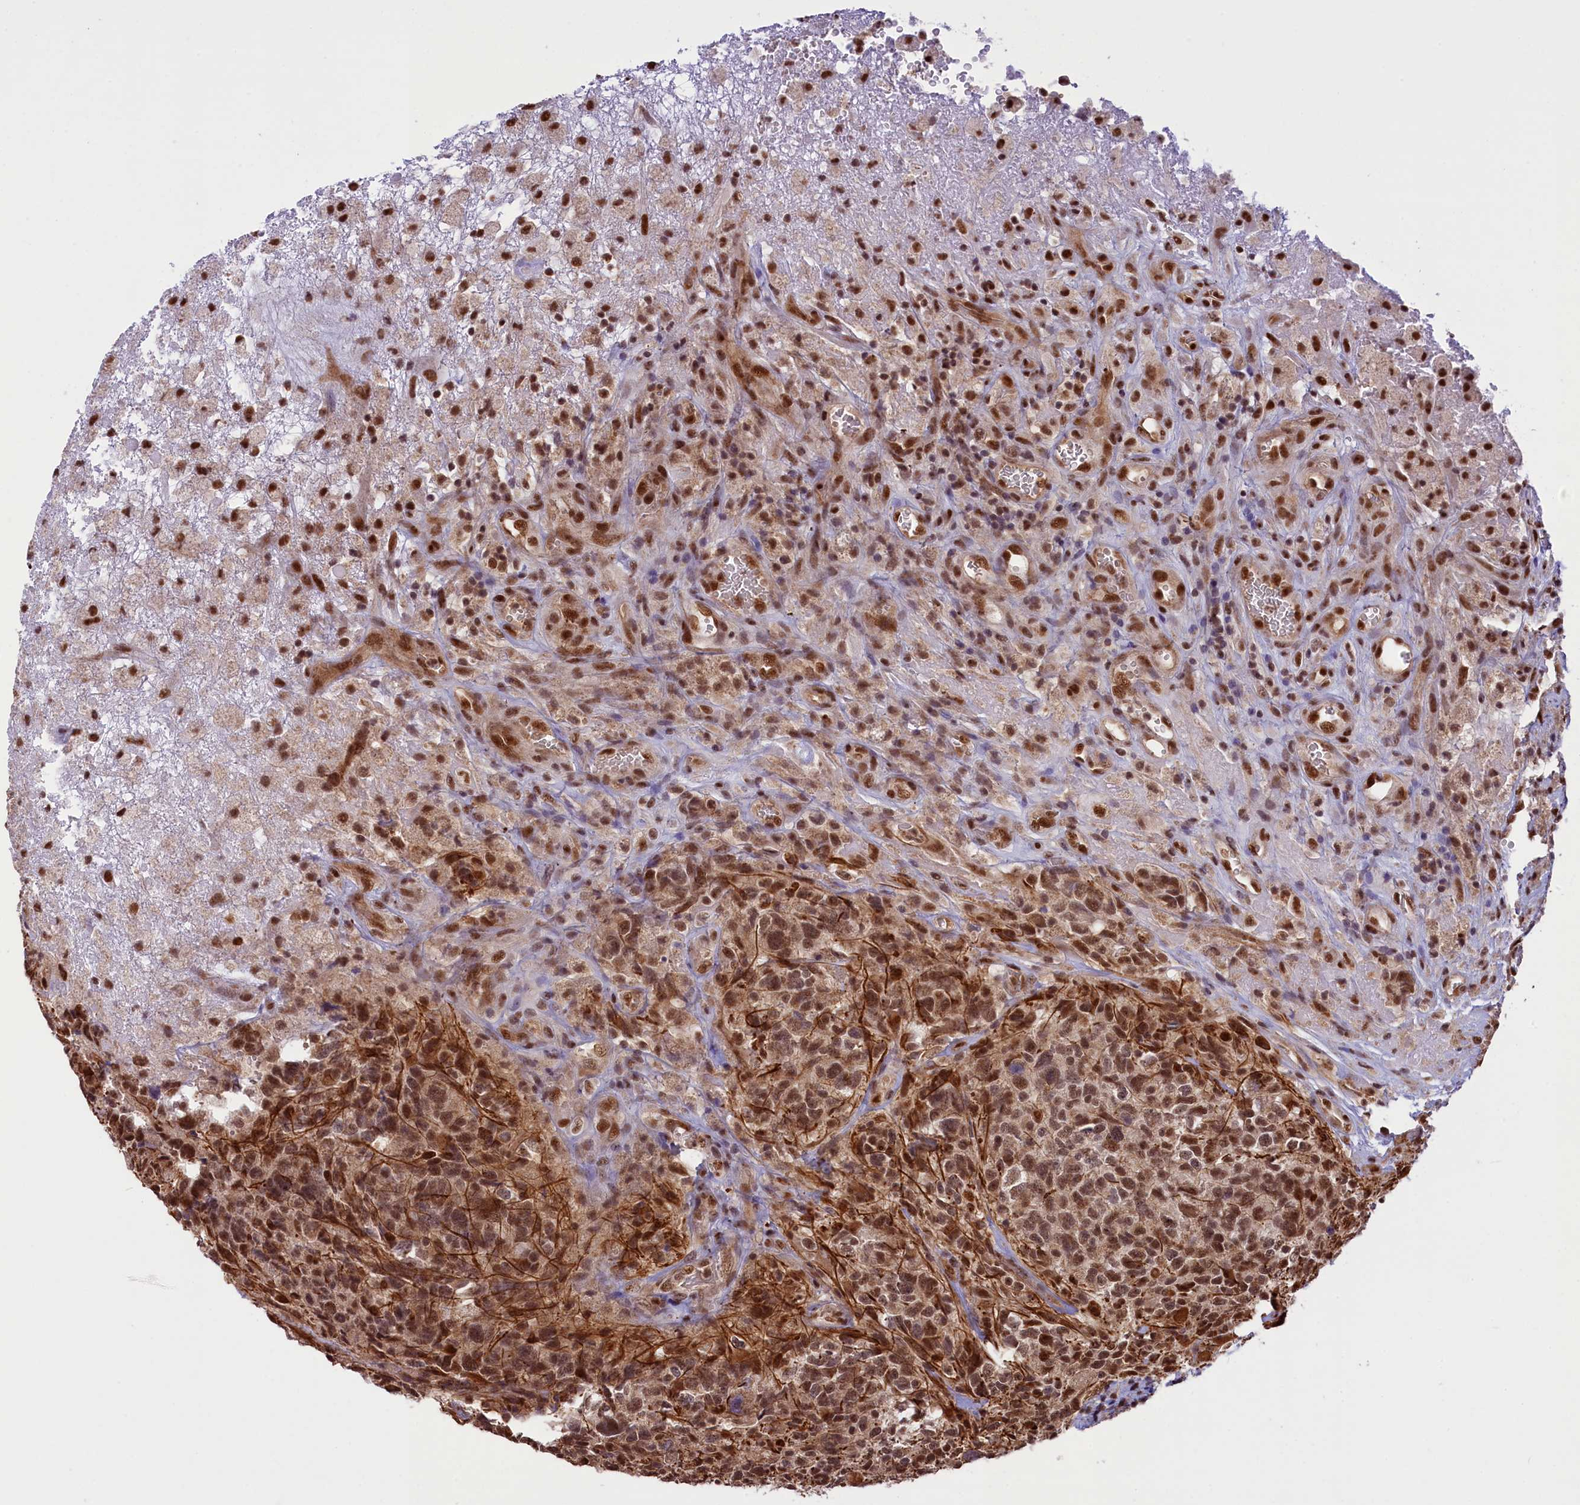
{"staining": {"intensity": "moderate", "quantity": ">75%", "location": "cytoplasmic/membranous,nuclear"}, "tissue": "glioma", "cell_type": "Tumor cells", "image_type": "cancer", "snomed": [{"axis": "morphology", "description": "Glioma, malignant, High grade"}, {"axis": "topography", "description": "Brain"}], "caption": "Malignant glioma (high-grade) stained with a protein marker demonstrates moderate staining in tumor cells.", "gene": "CARD8", "patient": {"sex": "male", "age": 69}}